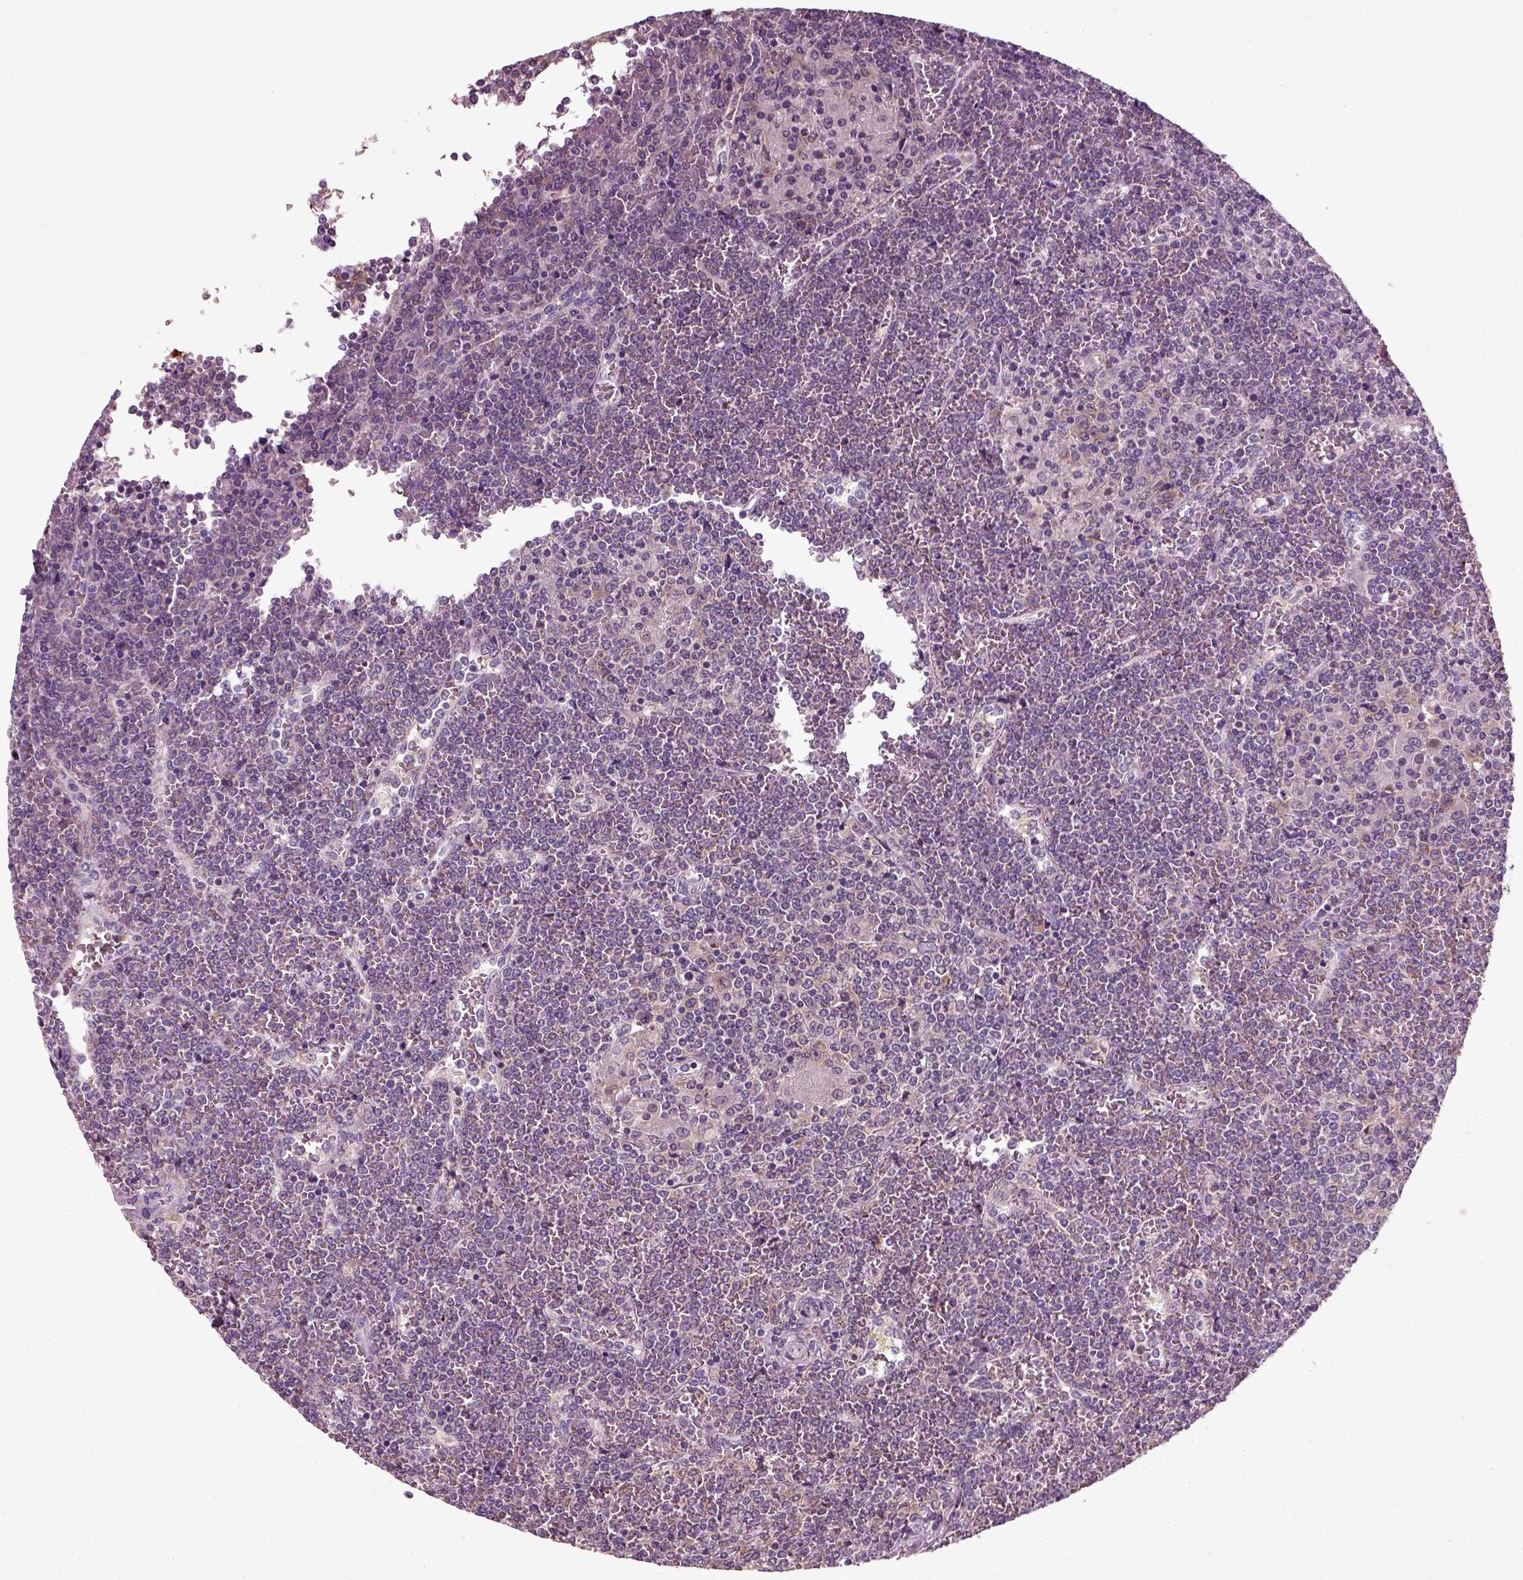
{"staining": {"intensity": "negative", "quantity": "none", "location": "none"}, "tissue": "lymphoma", "cell_type": "Tumor cells", "image_type": "cancer", "snomed": [{"axis": "morphology", "description": "Malignant lymphoma, non-Hodgkin's type, Low grade"}, {"axis": "topography", "description": "Spleen"}], "caption": "Lymphoma was stained to show a protein in brown. There is no significant staining in tumor cells.", "gene": "RND2", "patient": {"sex": "female", "age": 19}}